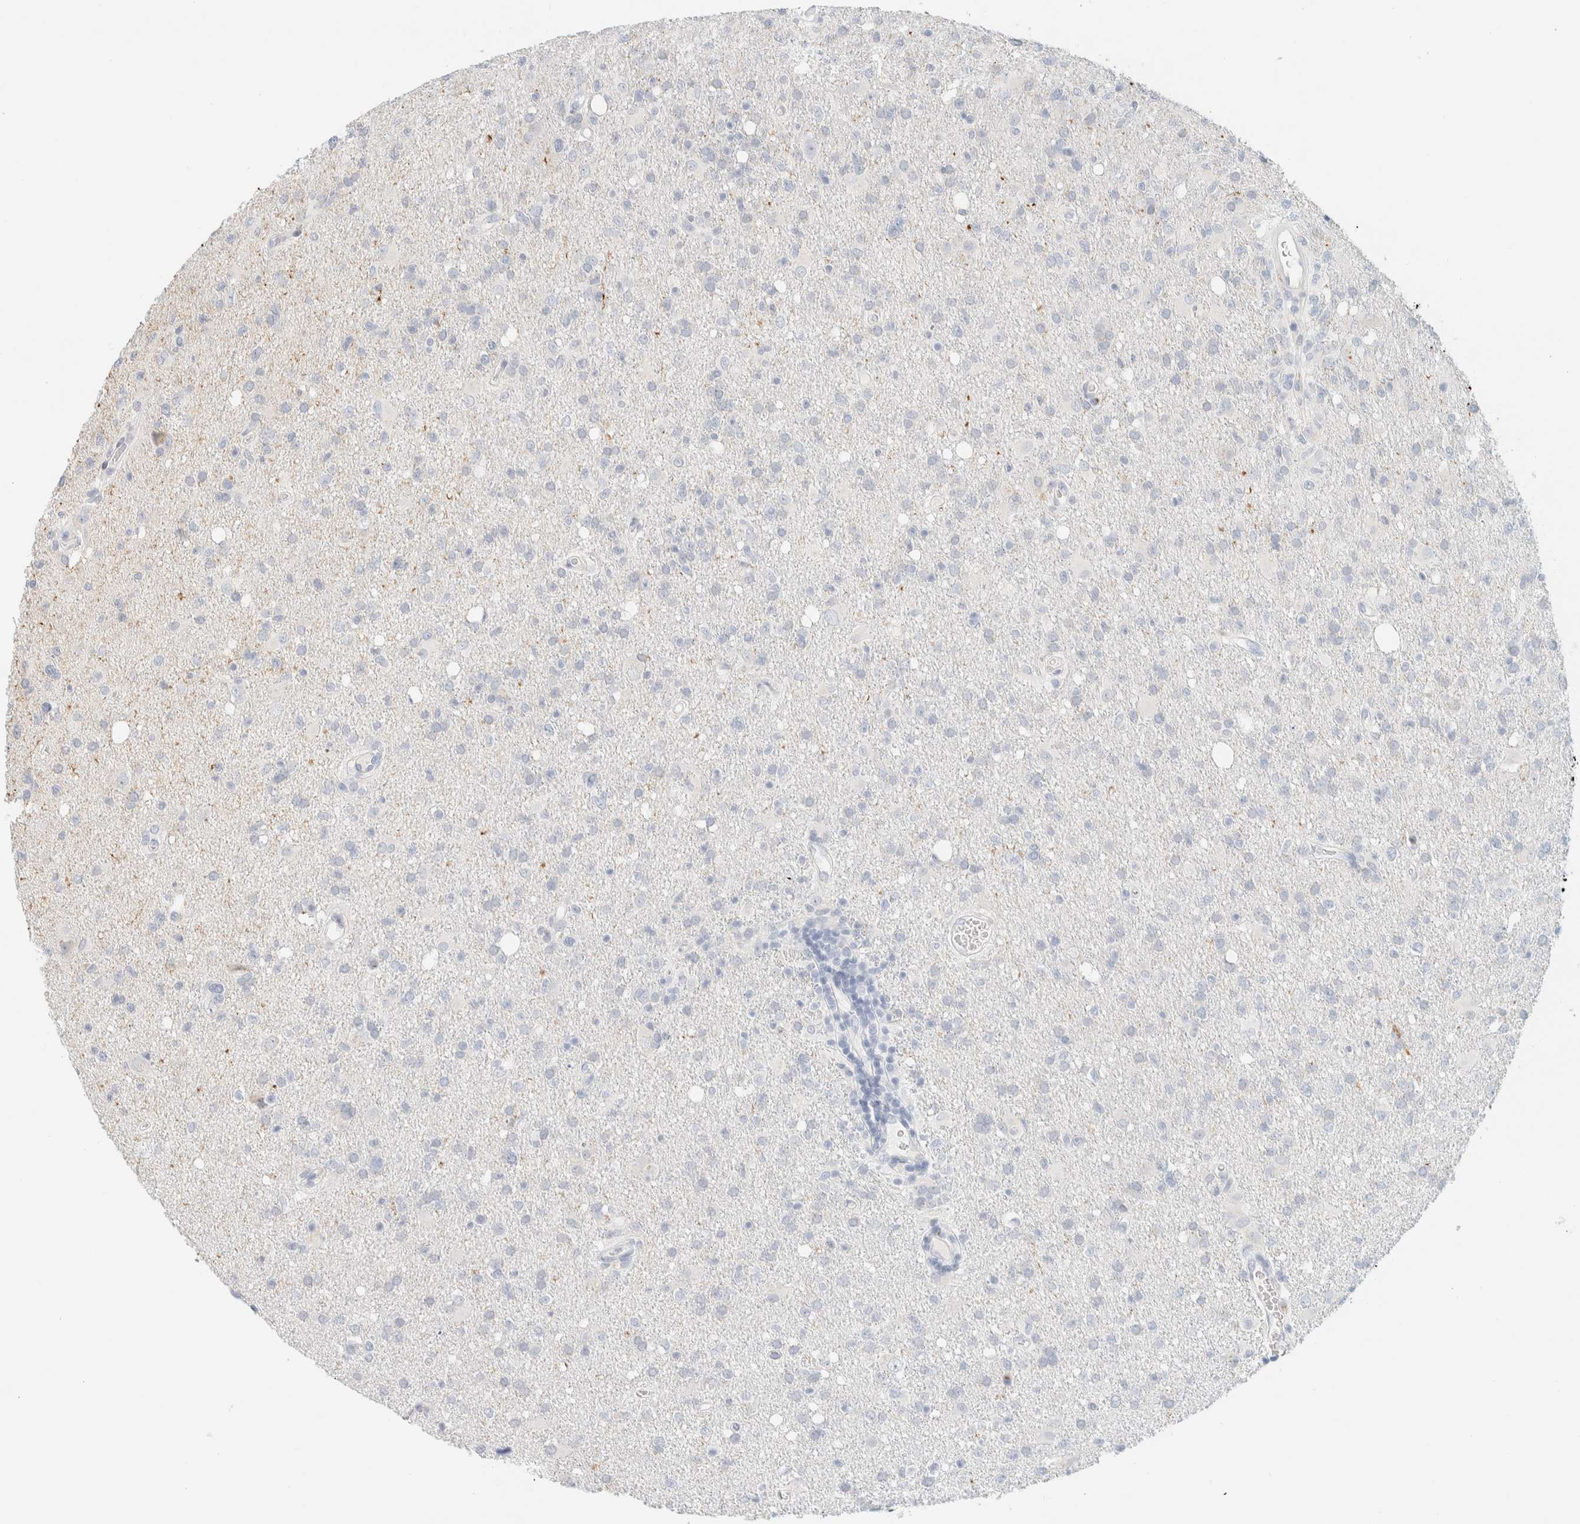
{"staining": {"intensity": "negative", "quantity": "none", "location": "none"}, "tissue": "glioma", "cell_type": "Tumor cells", "image_type": "cancer", "snomed": [{"axis": "morphology", "description": "Glioma, malignant, High grade"}, {"axis": "topography", "description": "Brain"}], "caption": "Tumor cells are negative for protein expression in human glioma.", "gene": "SPNS3", "patient": {"sex": "female", "age": 57}}